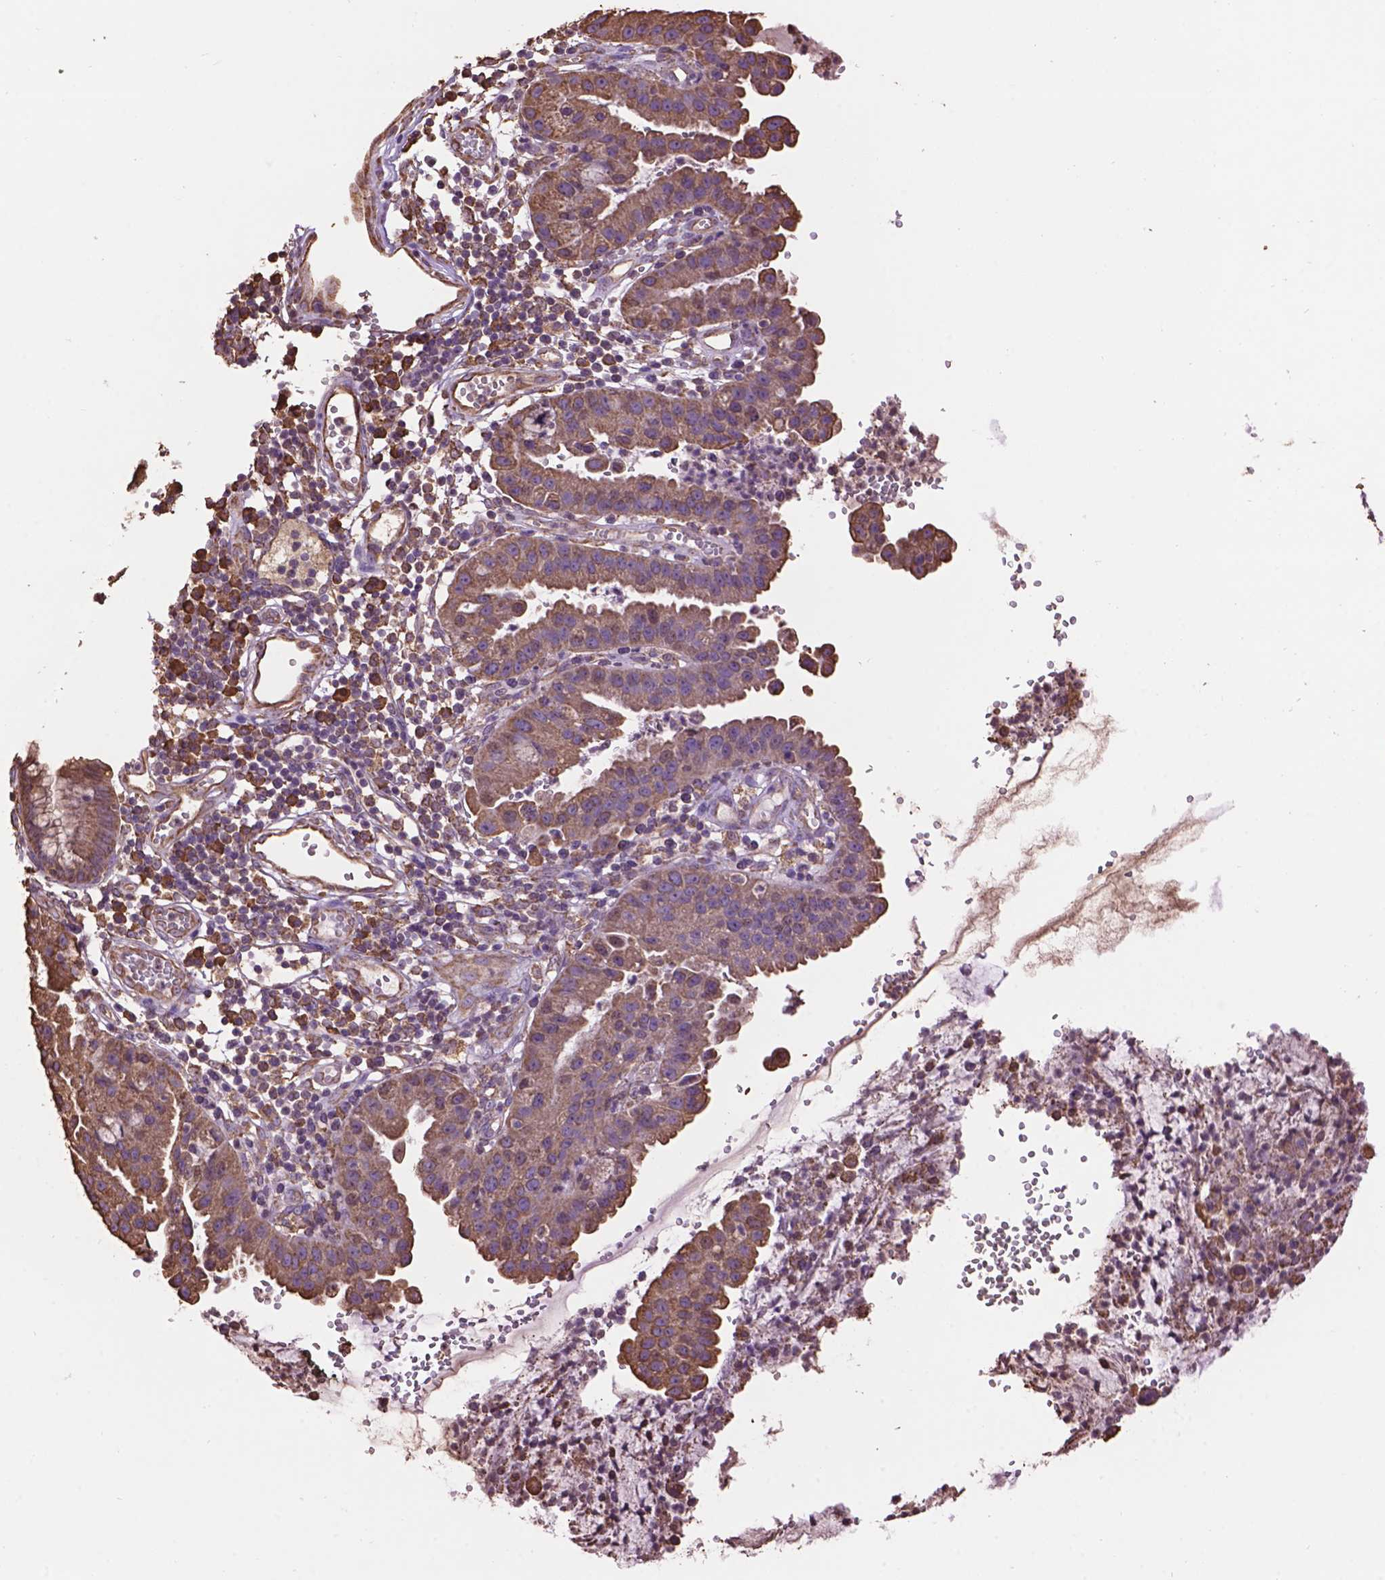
{"staining": {"intensity": "moderate", "quantity": ">75%", "location": "cytoplasmic/membranous"}, "tissue": "cervical cancer", "cell_type": "Tumor cells", "image_type": "cancer", "snomed": [{"axis": "morphology", "description": "Adenocarcinoma, NOS"}, {"axis": "topography", "description": "Cervix"}], "caption": "A brown stain labels moderate cytoplasmic/membranous staining of a protein in human adenocarcinoma (cervical) tumor cells. (IHC, brightfield microscopy, high magnification).", "gene": "PPP2R5E", "patient": {"sex": "female", "age": 34}}